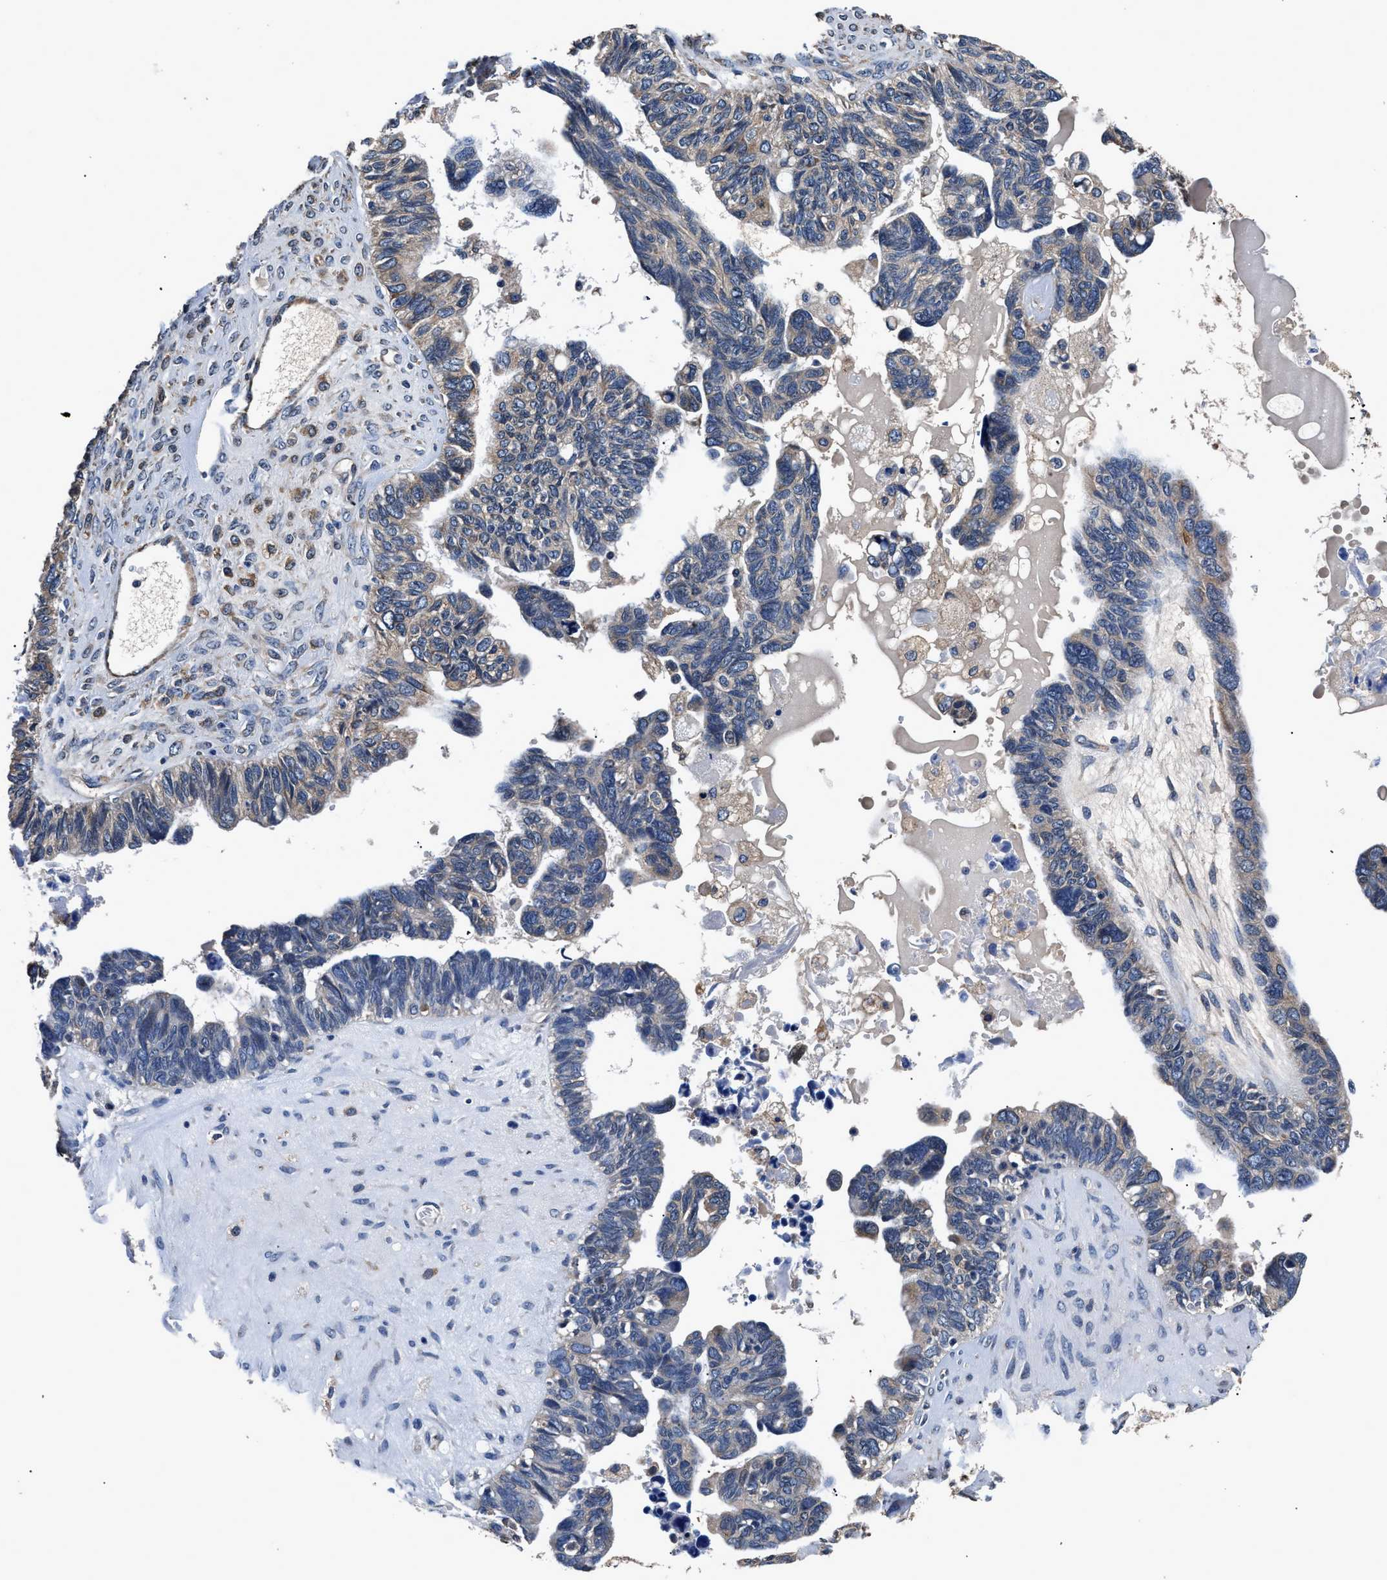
{"staining": {"intensity": "weak", "quantity": "<25%", "location": "cytoplasmic/membranous"}, "tissue": "ovarian cancer", "cell_type": "Tumor cells", "image_type": "cancer", "snomed": [{"axis": "morphology", "description": "Cystadenocarcinoma, serous, NOS"}, {"axis": "topography", "description": "Ovary"}], "caption": "Immunohistochemical staining of human ovarian cancer (serous cystadenocarcinoma) exhibits no significant staining in tumor cells.", "gene": "DHRS7B", "patient": {"sex": "female", "age": 79}}